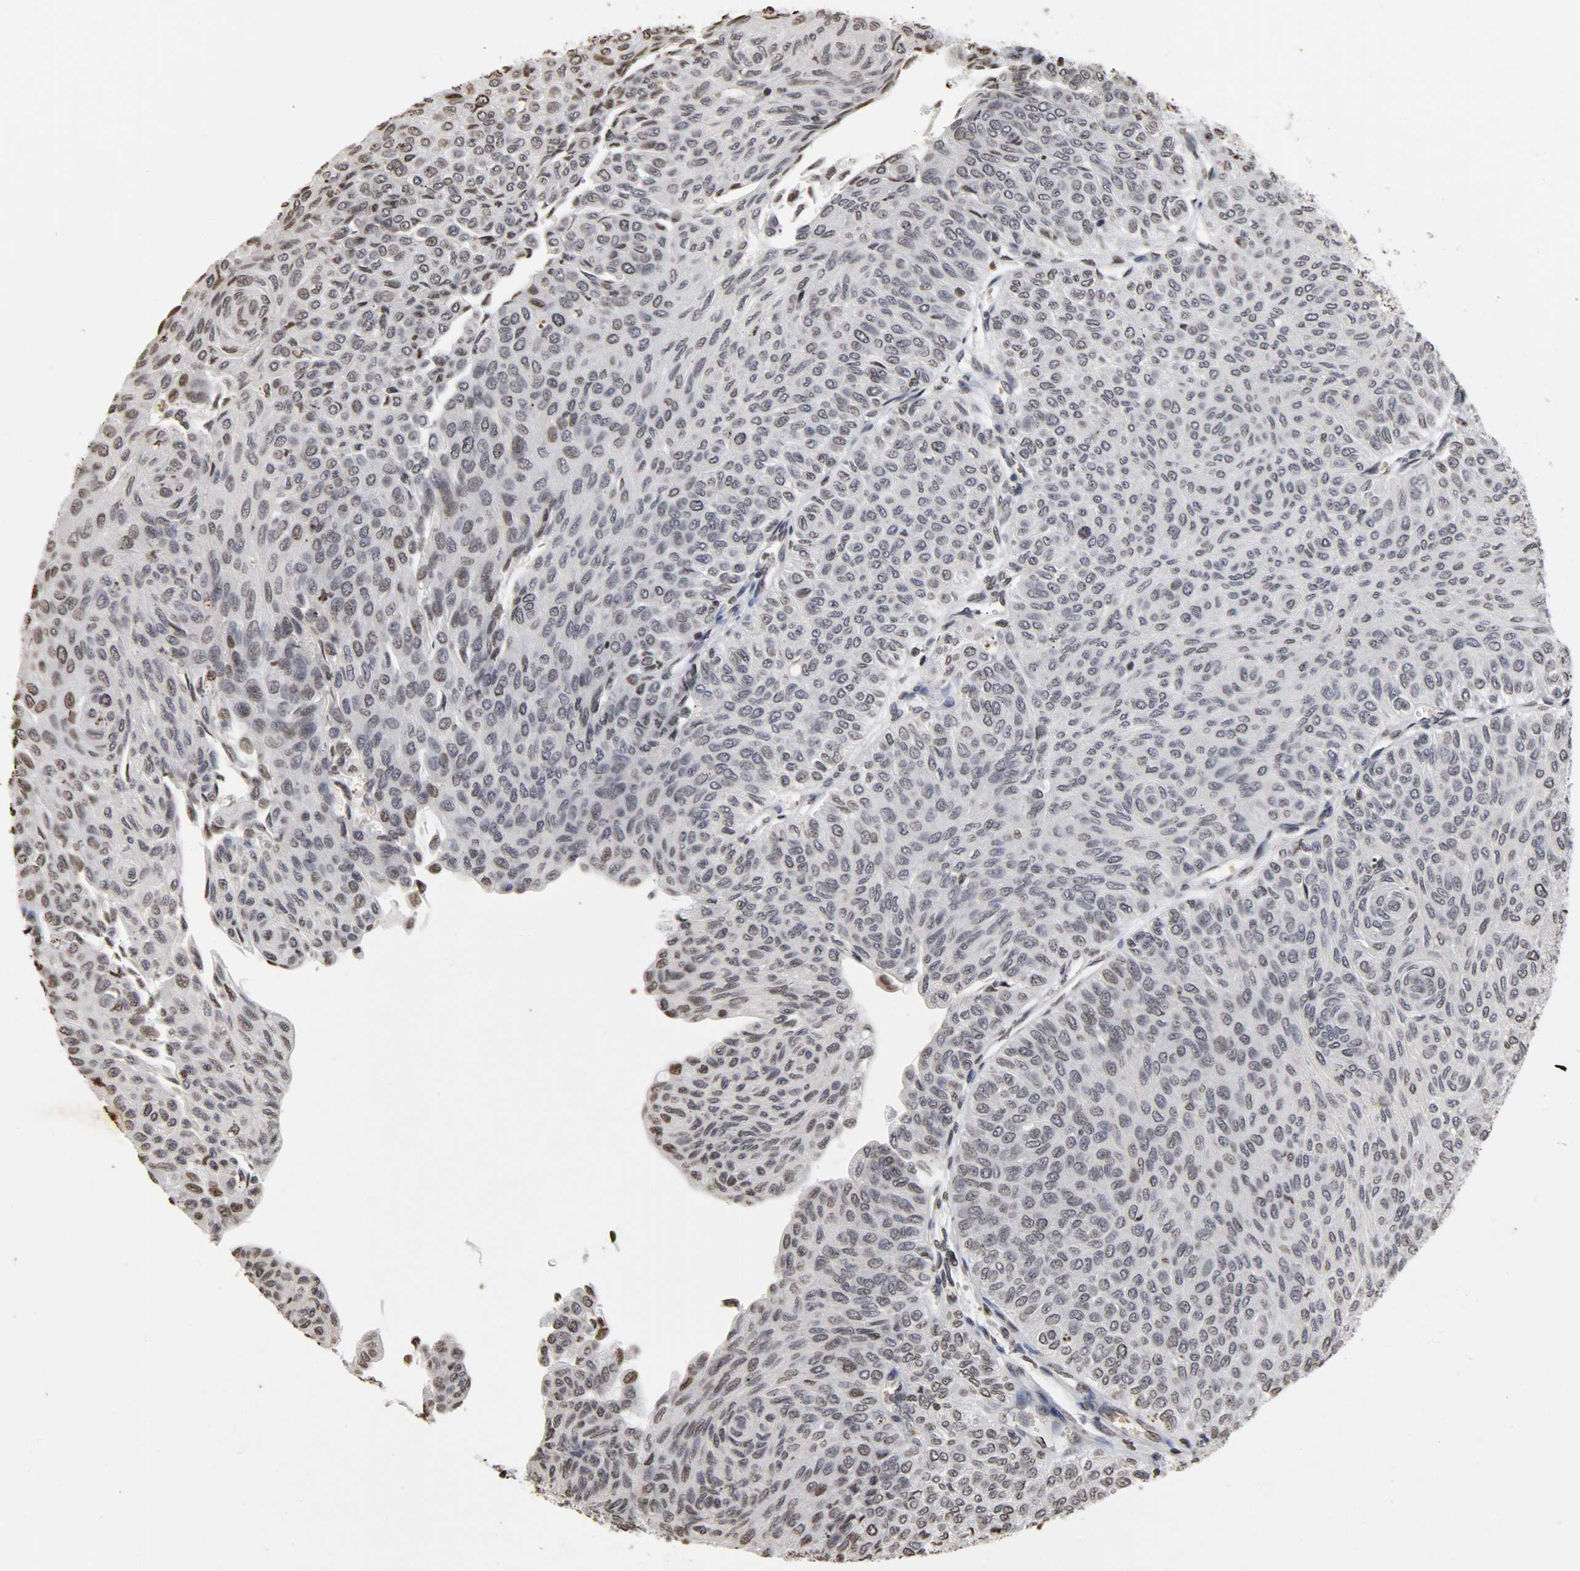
{"staining": {"intensity": "weak", "quantity": "<25%", "location": "nuclear"}, "tissue": "urothelial cancer", "cell_type": "Tumor cells", "image_type": "cancer", "snomed": [{"axis": "morphology", "description": "Urothelial carcinoma, Low grade"}, {"axis": "topography", "description": "Urinary bladder"}], "caption": "Immunohistochemical staining of urothelial carcinoma (low-grade) reveals no significant positivity in tumor cells. (Immunohistochemistry (ihc), brightfield microscopy, high magnification).", "gene": "ERCC2", "patient": {"sex": "male", "age": 78}}